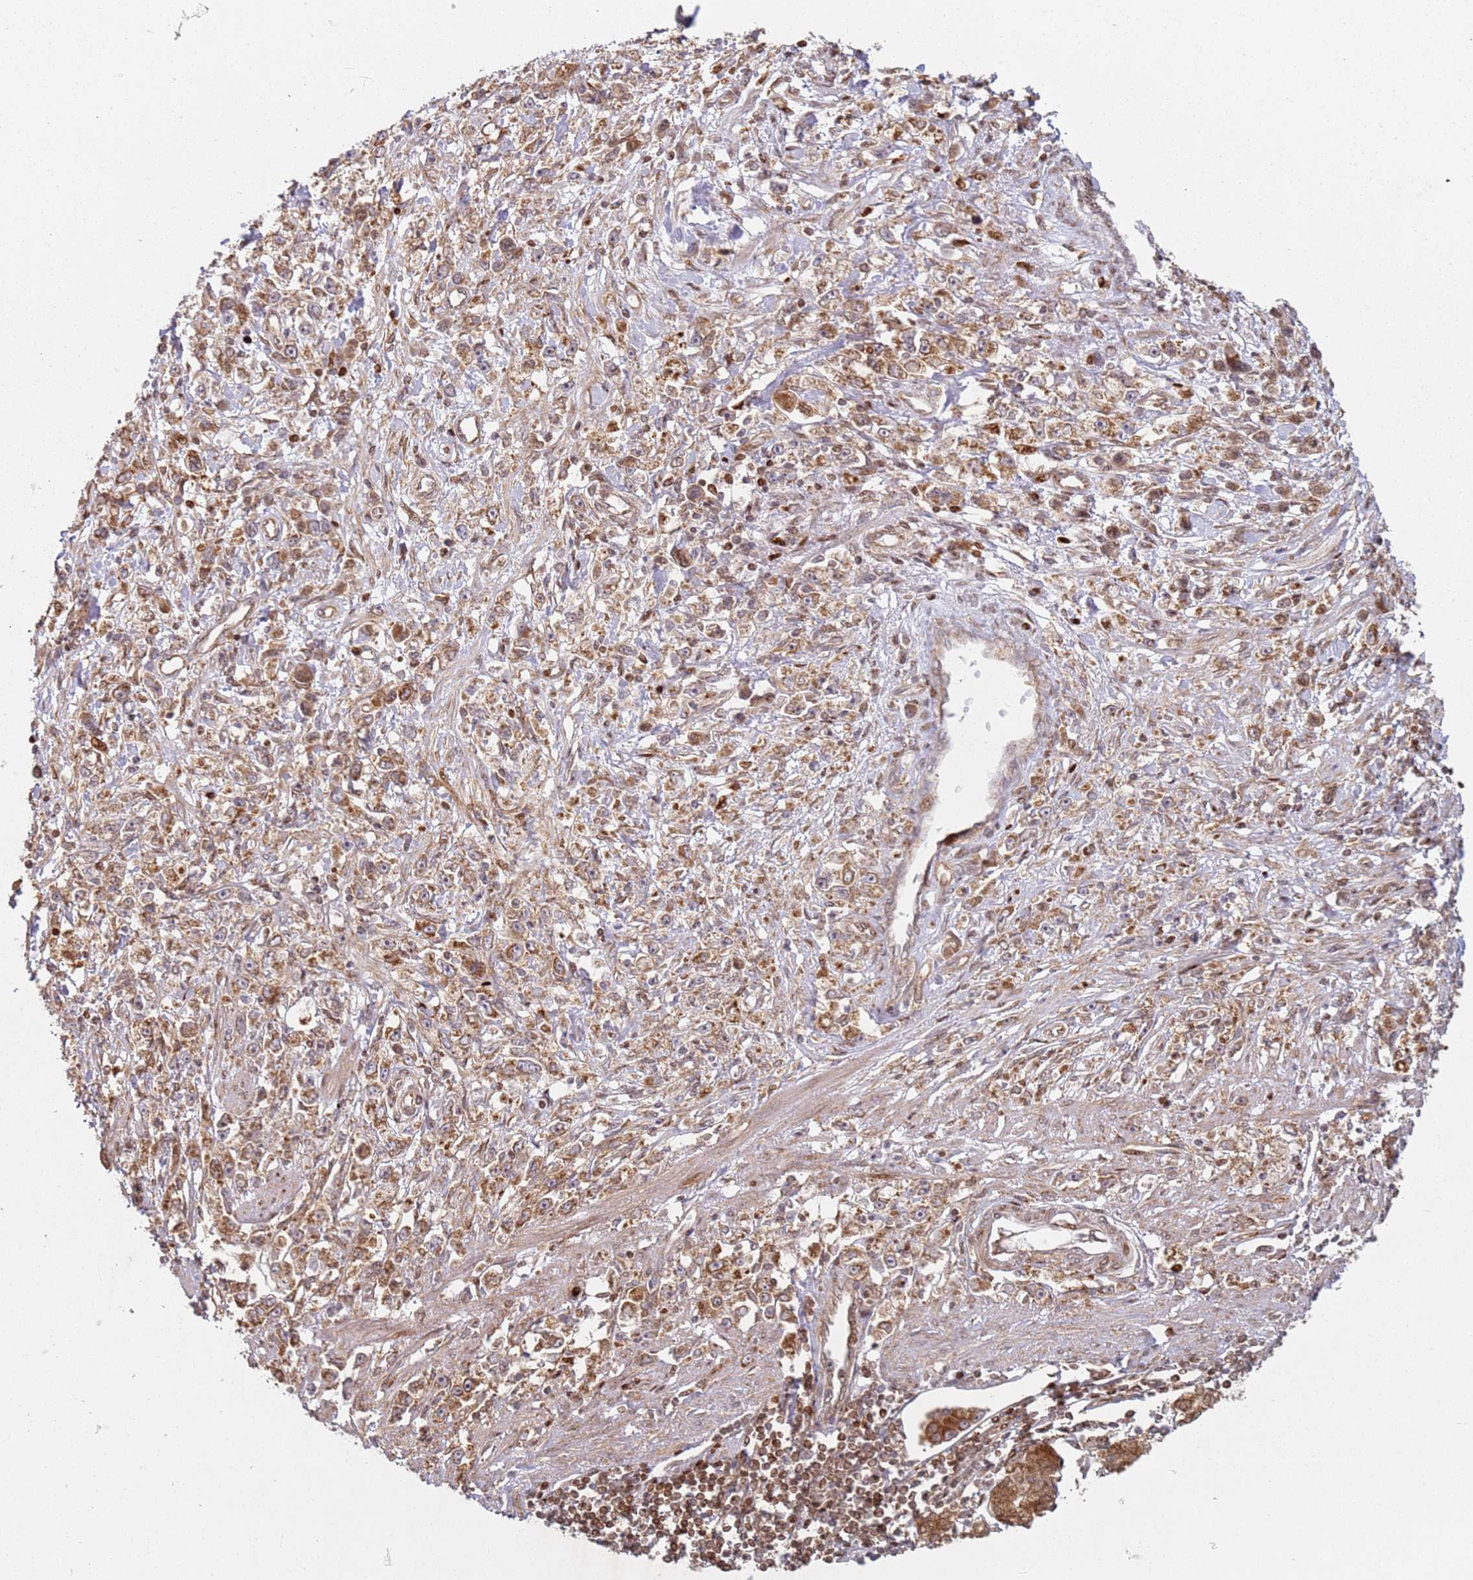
{"staining": {"intensity": "moderate", "quantity": ">75%", "location": "cytoplasmic/membranous"}, "tissue": "stomach cancer", "cell_type": "Tumor cells", "image_type": "cancer", "snomed": [{"axis": "morphology", "description": "Adenocarcinoma, NOS"}, {"axis": "topography", "description": "Stomach"}], "caption": "The image demonstrates staining of stomach cancer, revealing moderate cytoplasmic/membranous protein positivity (brown color) within tumor cells.", "gene": "HNRNPLL", "patient": {"sex": "female", "age": 59}}